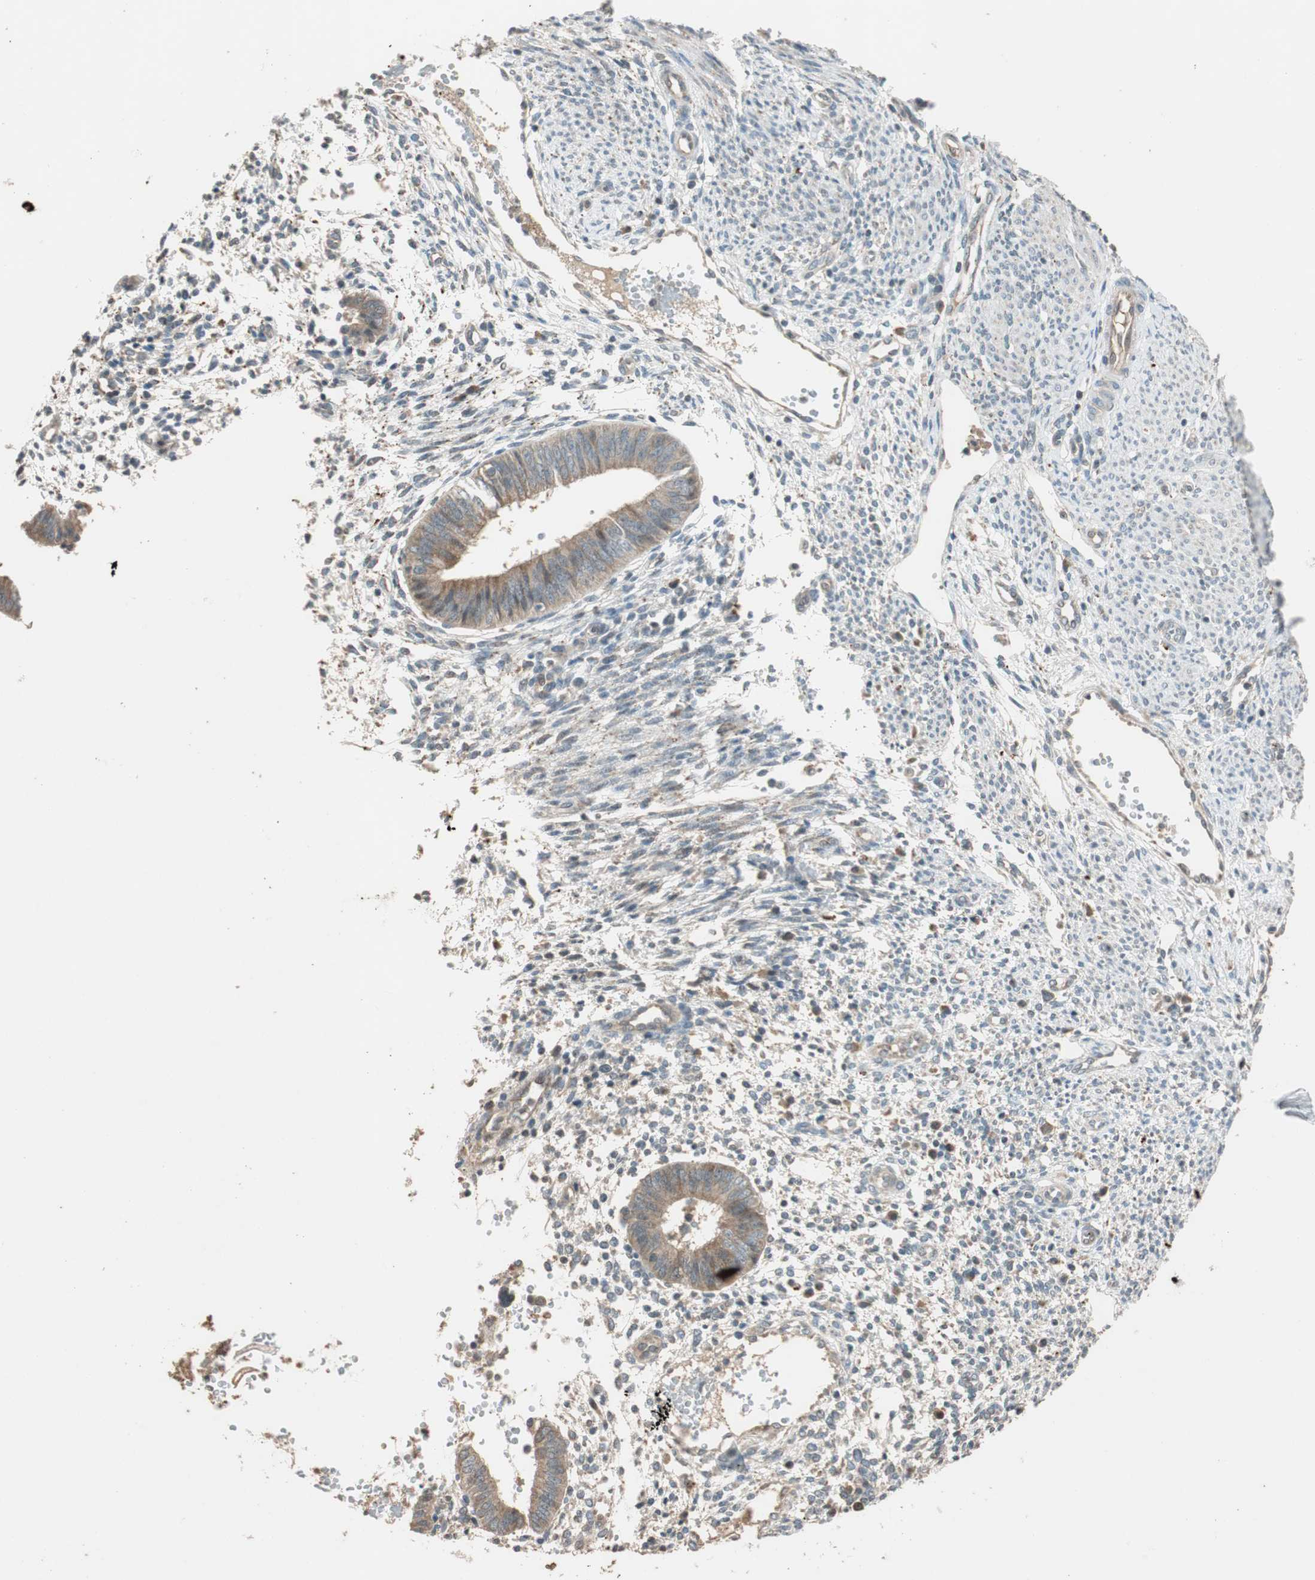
{"staining": {"intensity": "weak", "quantity": ">75%", "location": "cytoplasmic/membranous"}, "tissue": "endometrium", "cell_type": "Cells in endometrial stroma", "image_type": "normal", "snomed": [{"axis": "morphology", "description": "Normal tissue, NOS"}, {"axis": "topography", "description": "Endometrium"}], "caption": "Immunohistochemical staining of normal endometrium reveals low levels of weak cytoplasmic/membranous expression in about >75% of cells in endometrial stroma. (DAB (3,3'-diaminobenzidine) IHC, brown staining for protein, blue staining for nuclei).", "gene": "GLB1", "patient": {"sex": "female", "age": 35}}